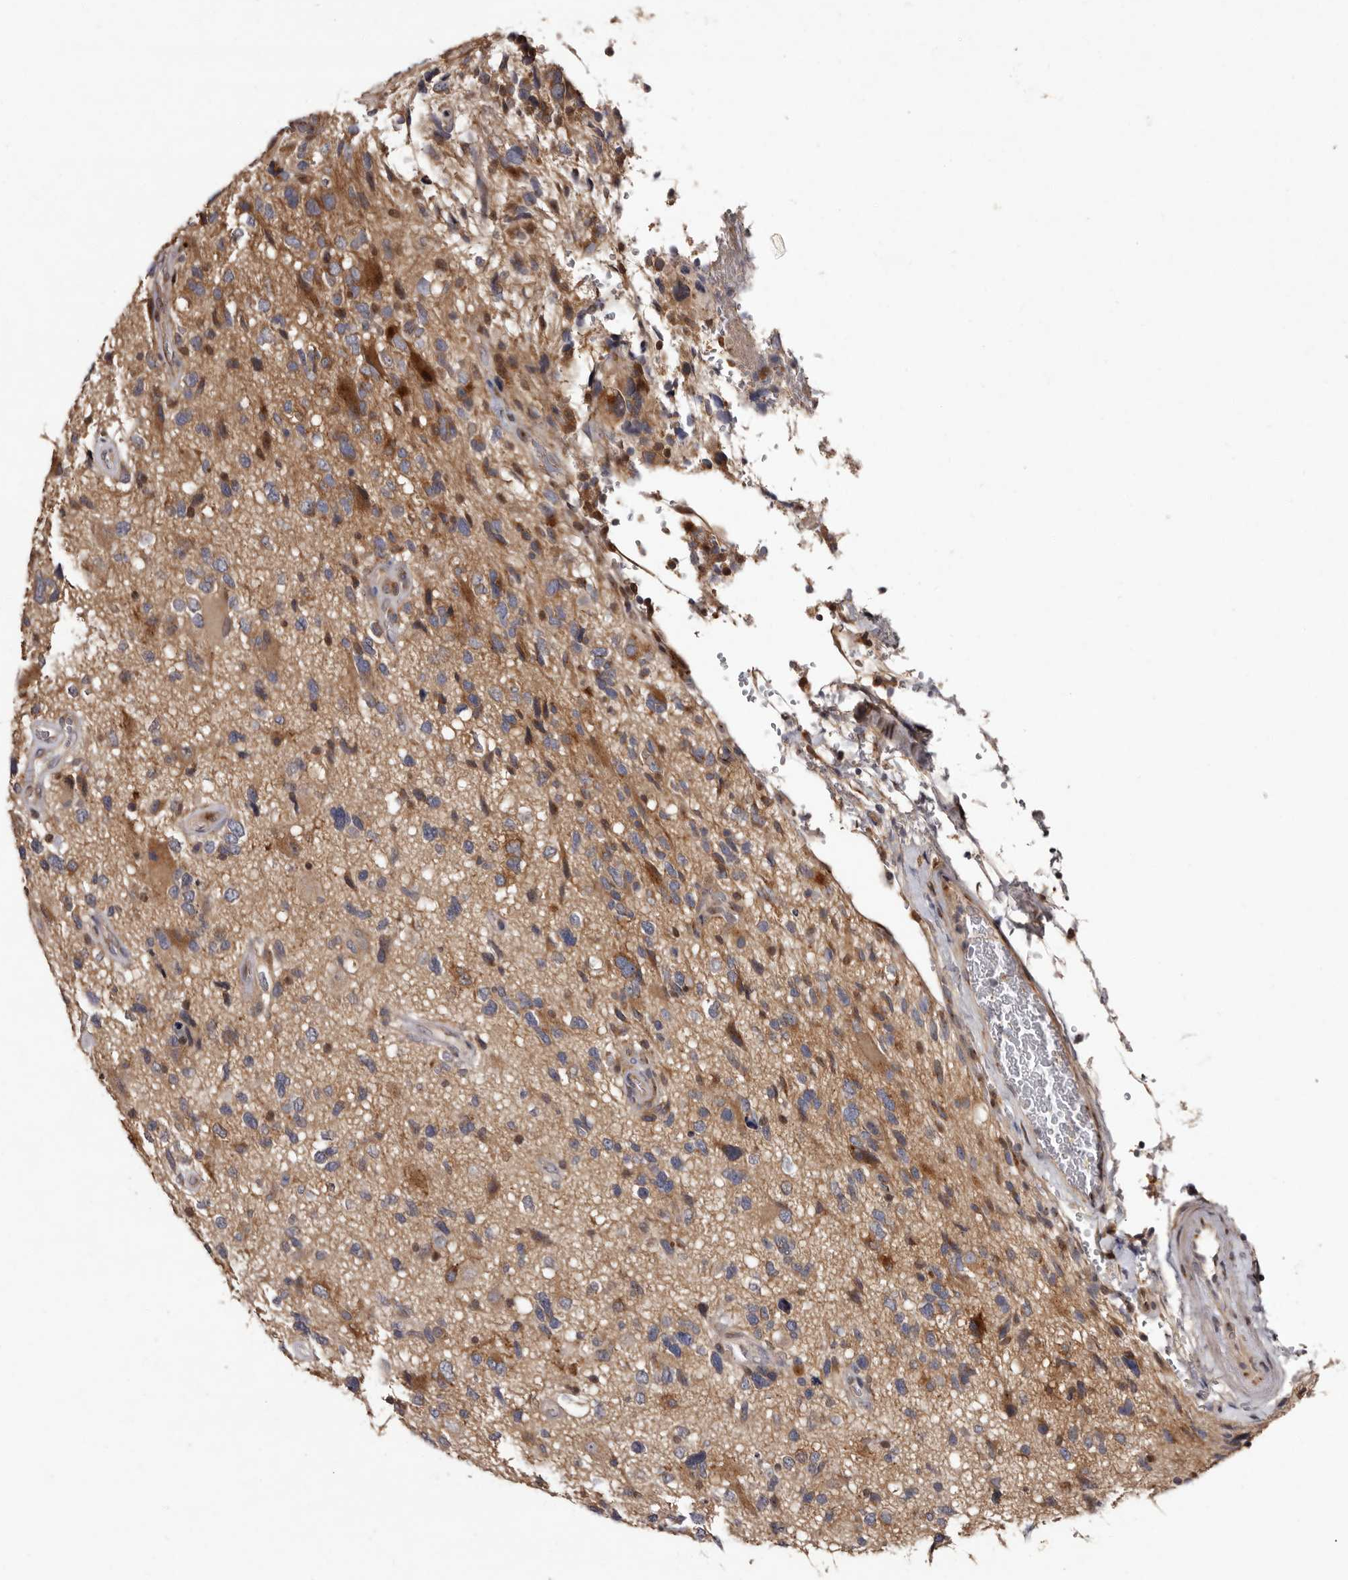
{"staining": {"intensity": "moderate", "quantity": "25%-75%", "location": "cytoplasmic/membranous"}, "tissue": "glioma", "cell_type": "Tumor cells", "image_type": "cancer", "snomed": [{"axis": "morphology", "description": "Glioma, malignant, High grade"}, {"axis": "topography", "description": "Brain"}], "caption": "A histopathology image showing moderate cytoplasmic/membranous positivity in approximately 25%-75% of tumor cells in glioma, as visualized by brown immunohistochemical staining.", "gene": "FAM91A1", "patient": {"sex": "male", "age": 33}}